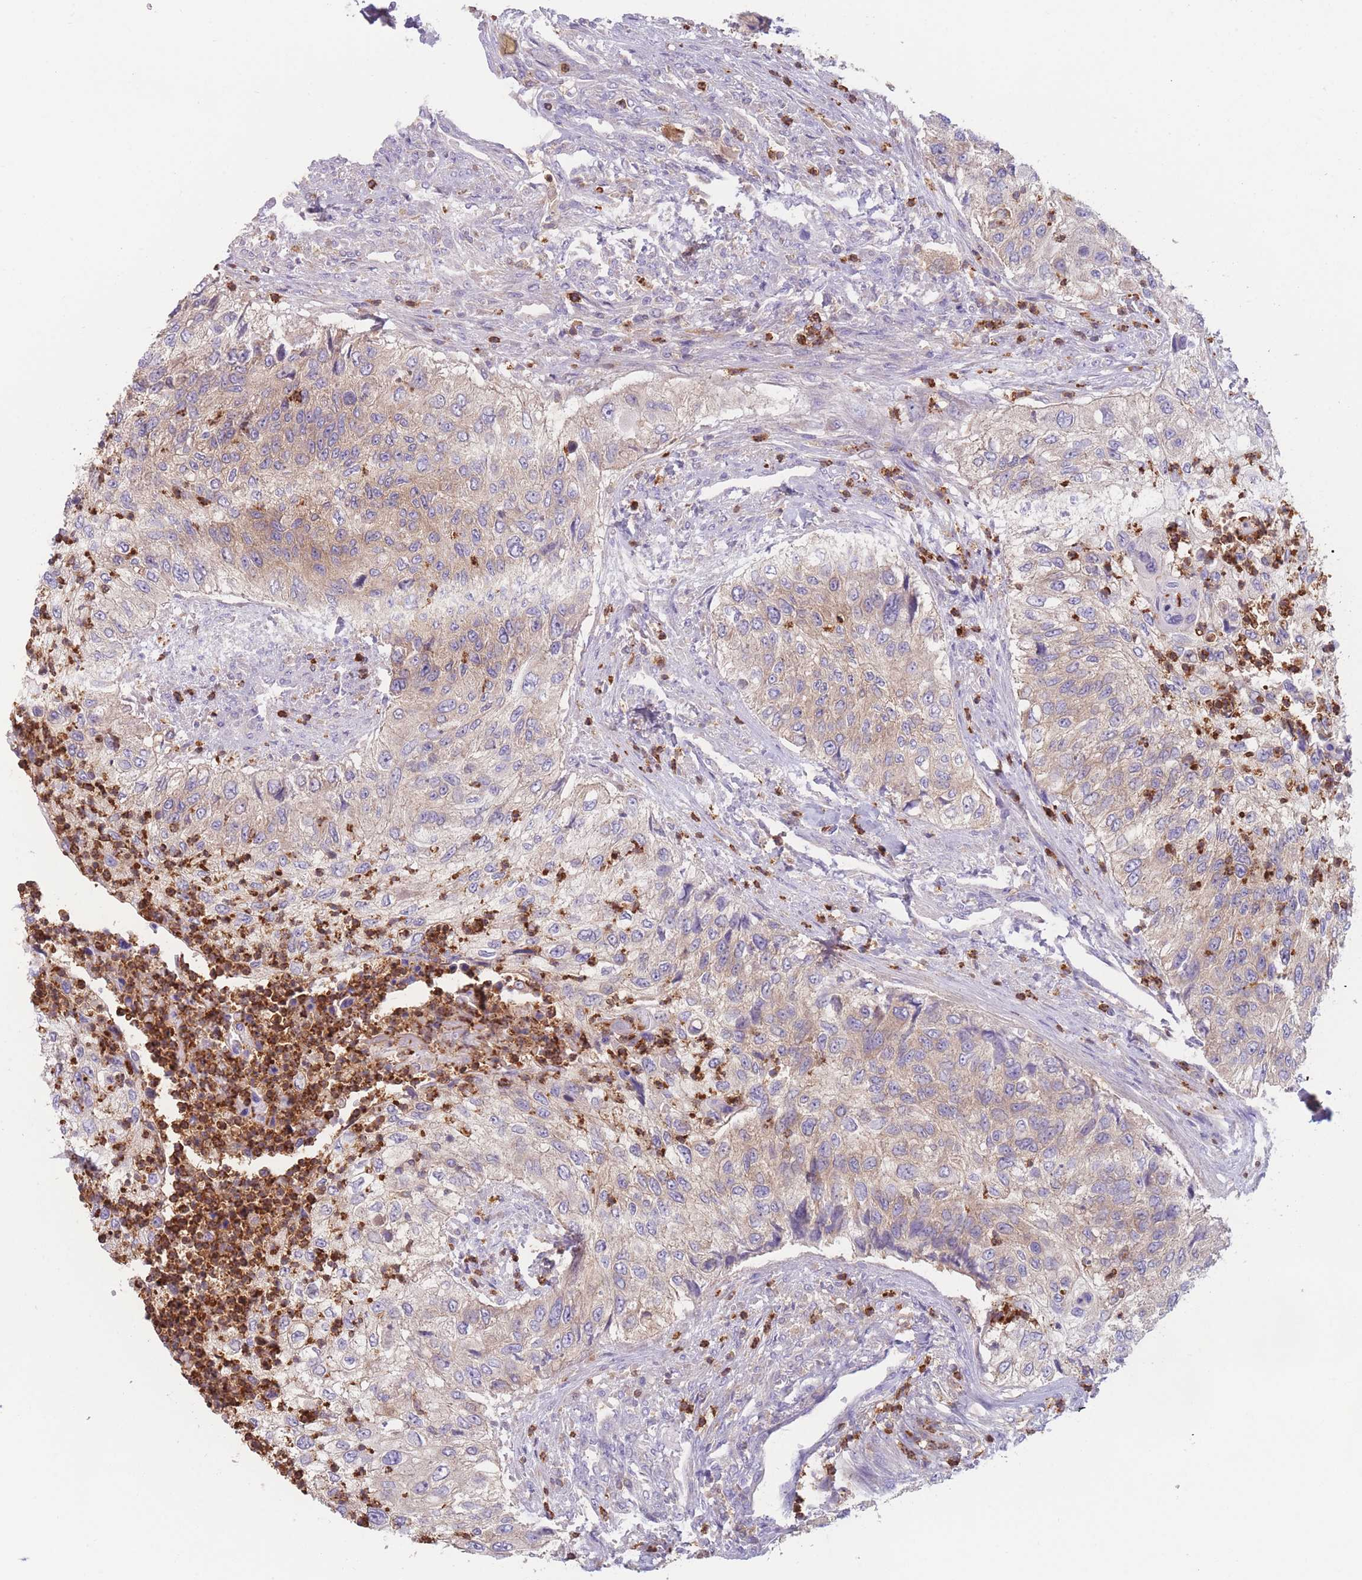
{"staining": {"intensity": "weak", "quantity": "25%-75%", "location": "cytoplasmic/membranous"}, "tissue": "urothelial cancer", "cell_type": "Tumor cells", "image_type": "cancer", "snomed": [{"axis": "morphology", "description": "Urothelial carcinoma, High grade"}, {"axis": "topography", "description": "Urinary bladder"}], "caption": "Immunohistochemistry image of neoplastic tissue: human urothelial carcinoma (high-grade) stained using immunohistochemistry demonstrates low levels of weak protein expression localized specifically in the cytoplasmic/membranous of tumor cells, appearing as a cytoplasmic/membranous brown color.", "gene": "ST3GAL4", "patient": {"sex": "female", "age": 60}}